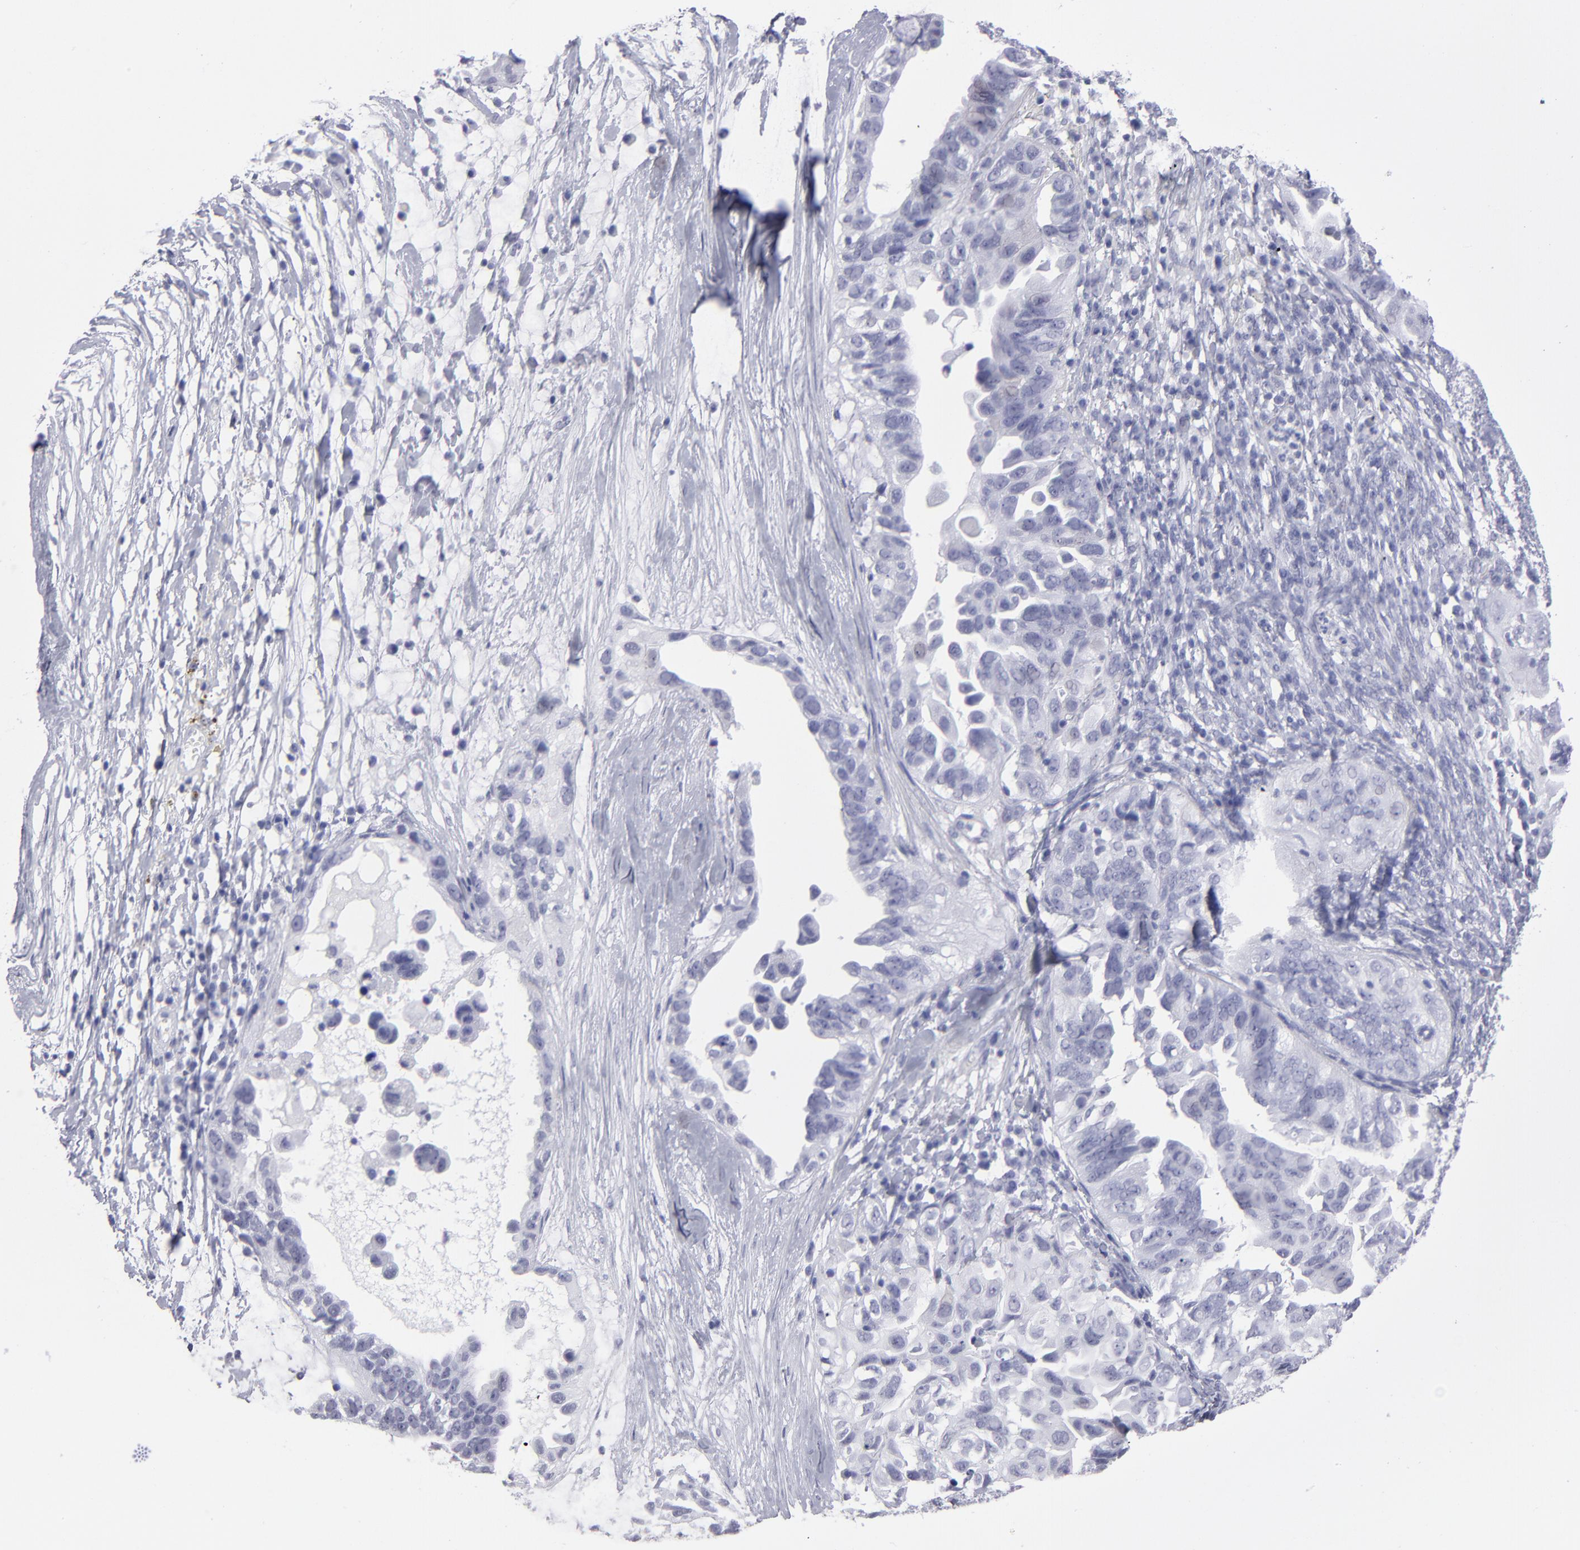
{"staining": {"intensity": "negative", "quantity": "none", "location": "none"}, "tissue": "ovarian cancer", "cell_type": "Tumor cells", "image_type": "cancer", "snomed": [{"axis": "morphology", "description": "Cystadenocarcinoma, serous, NOS"}, {"axis": "topography", "description": "Ovary"}], "caption": "Histopathology image shows no protein expression in tumor cells of ovarian cancer (serous cystadenocarcinoma) tissue.", "gene": "ALDOB", "patient": {"sex": "female", "age": 82}}